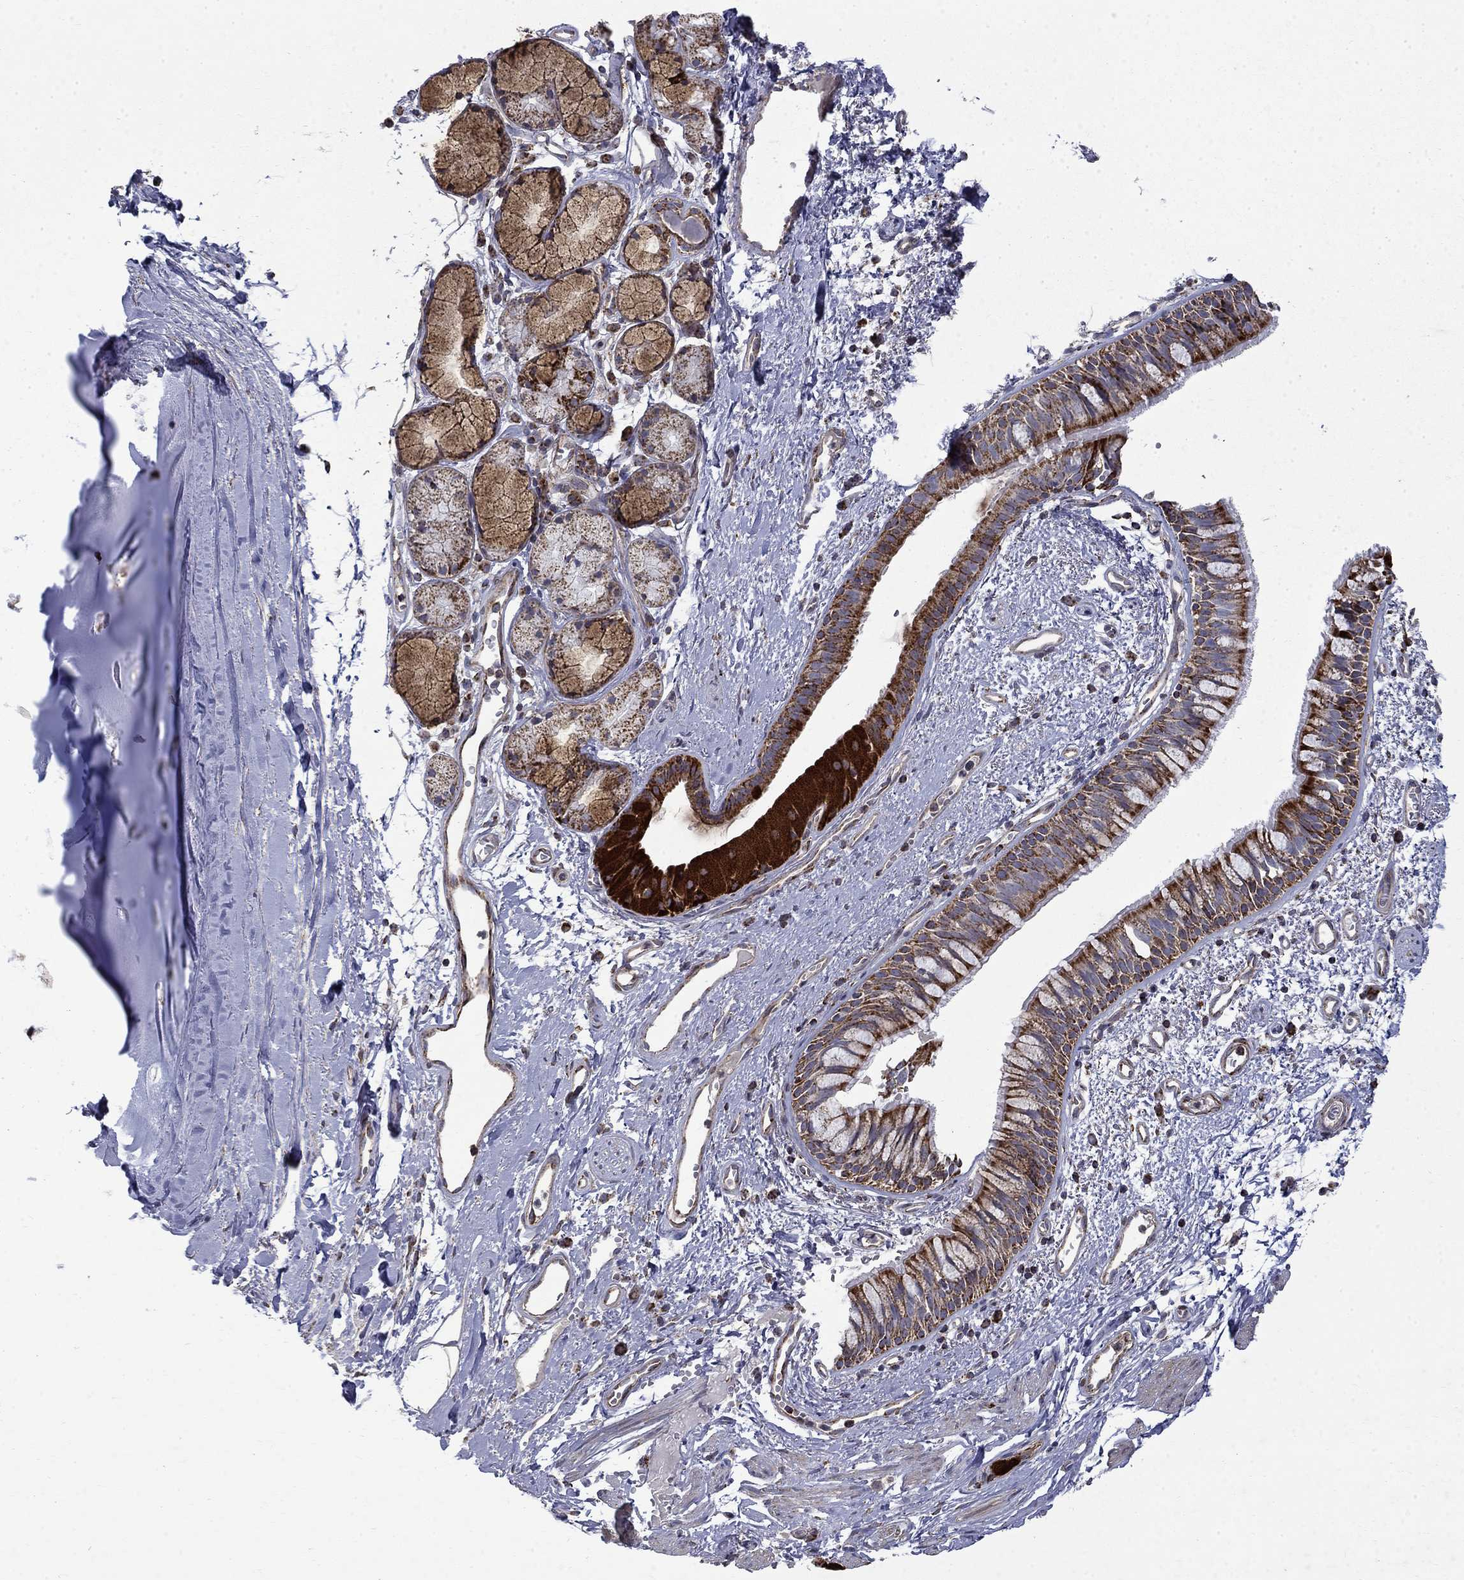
{"staining": {"intensity": "strong", "quantity": "25%-75%", "location": "cytoplasmic/membranous"}, "tissue": "bronchus", "cell_type": "Respiratory epithelial cells", "image_type": "normal", "snomed": [{"axis": "morphology", "description": "Normal tissue, NOS"}, {"axis": "topography", "description": "Cartilage tissue"}, {"axis": "topography", "description": "Bronchus"}], "caption": "Protein staining demonstrates strong cytoplasmic/membranous expression in about 25%-75% of respiratory epithelial cells in normal bronchus.", "gene": "PCBP3", "patient": {"sex": "male", "age": 66}}